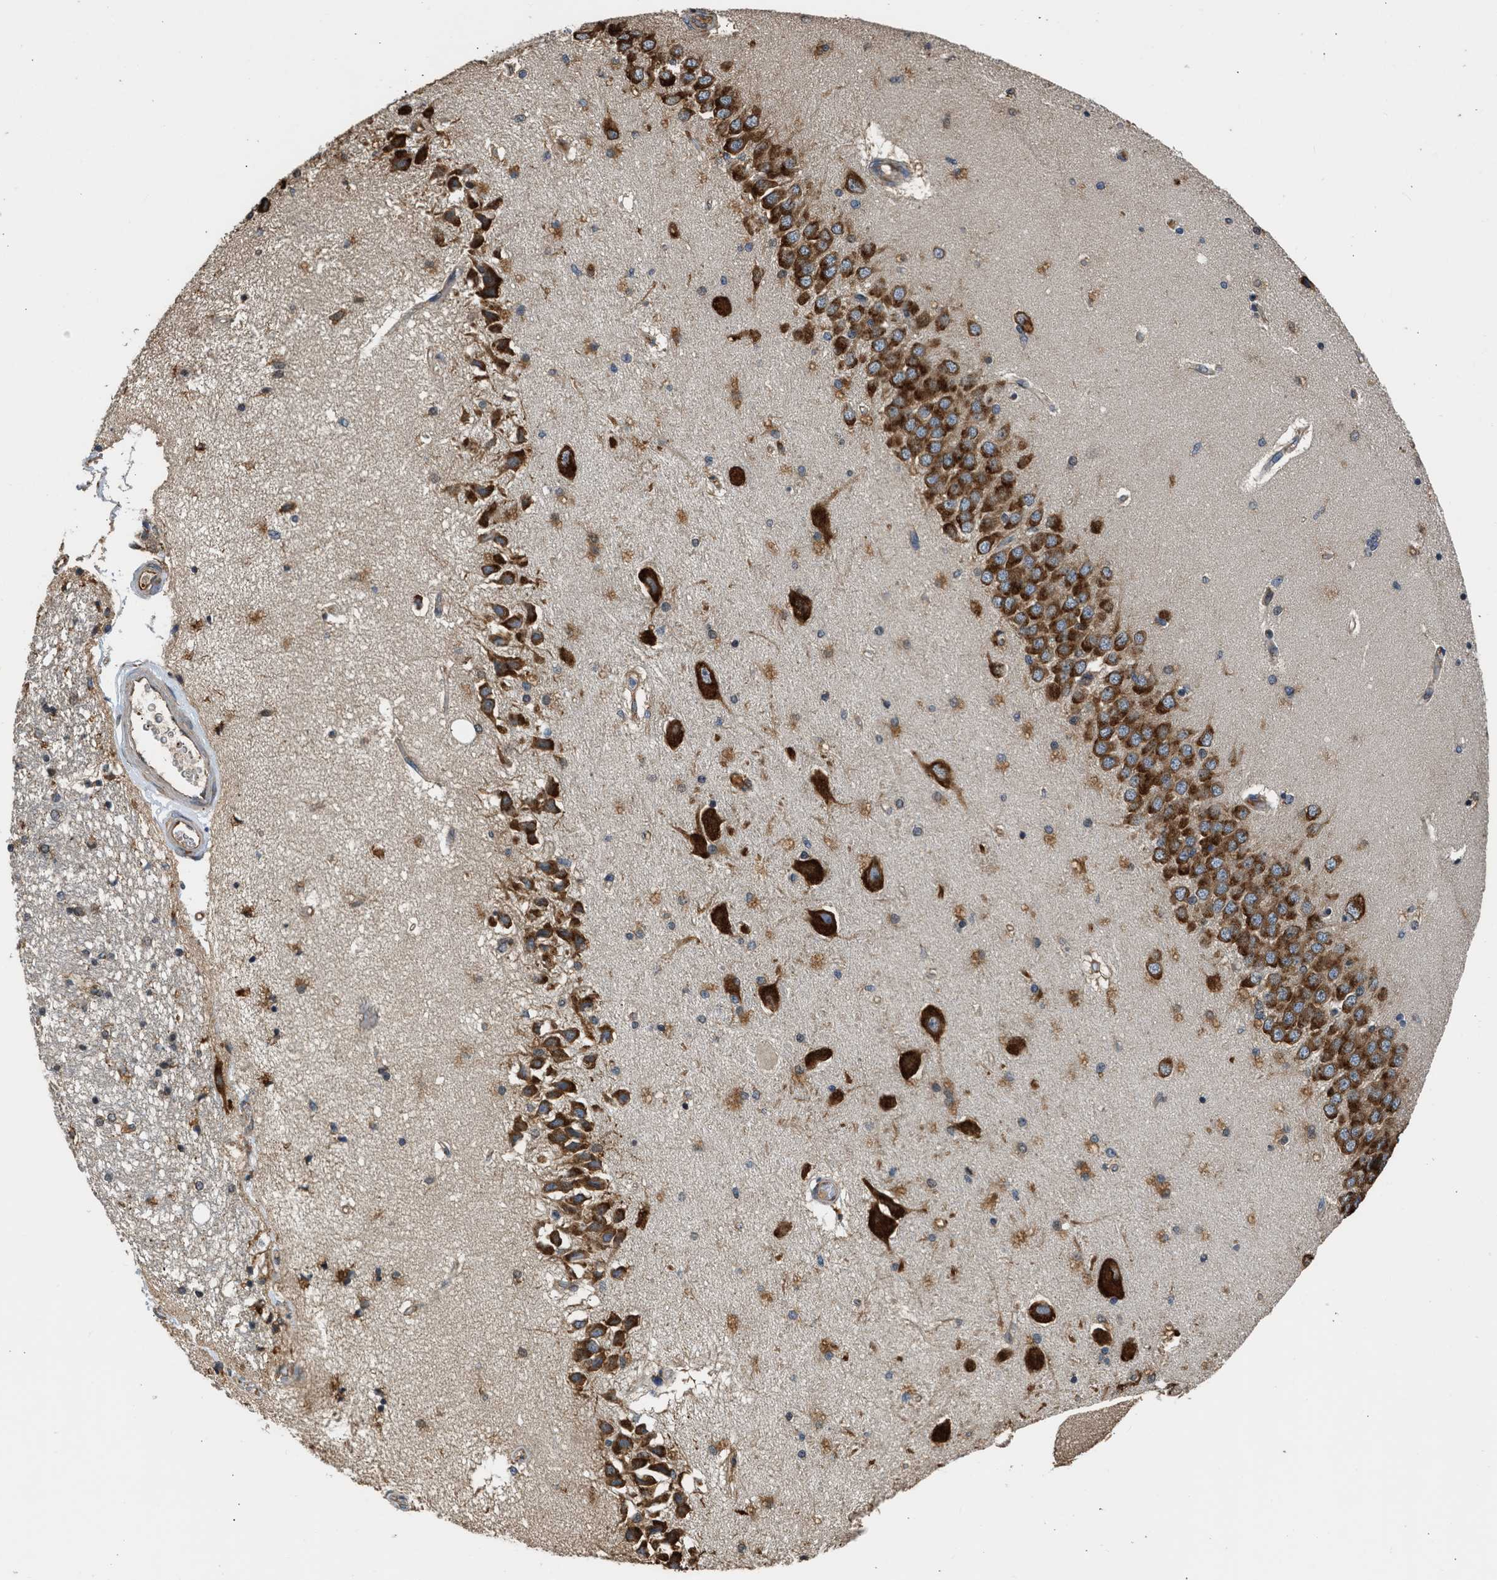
{"staining": {"intensity": "moderate", "quantity": ">75%", "location": "cytoplasmic/membranous"}, "tissue": "hippocampus", "cell_type": "Glial cells", "image_type": "normal", "snomed": [{"axis": "morphology", "description": "Normal tissue, NOS"}, {"axis": "topography", "description": "Hippocampus"}], "caption": "An IHC histopathology image of normal tissue is shown. Protein staining in brown labels moderate cytoplasmic/membranous positivity in hippocampus within glial cells.", "gene": "SLC36A4", "patient": {"sex": "female", "age": 54}}